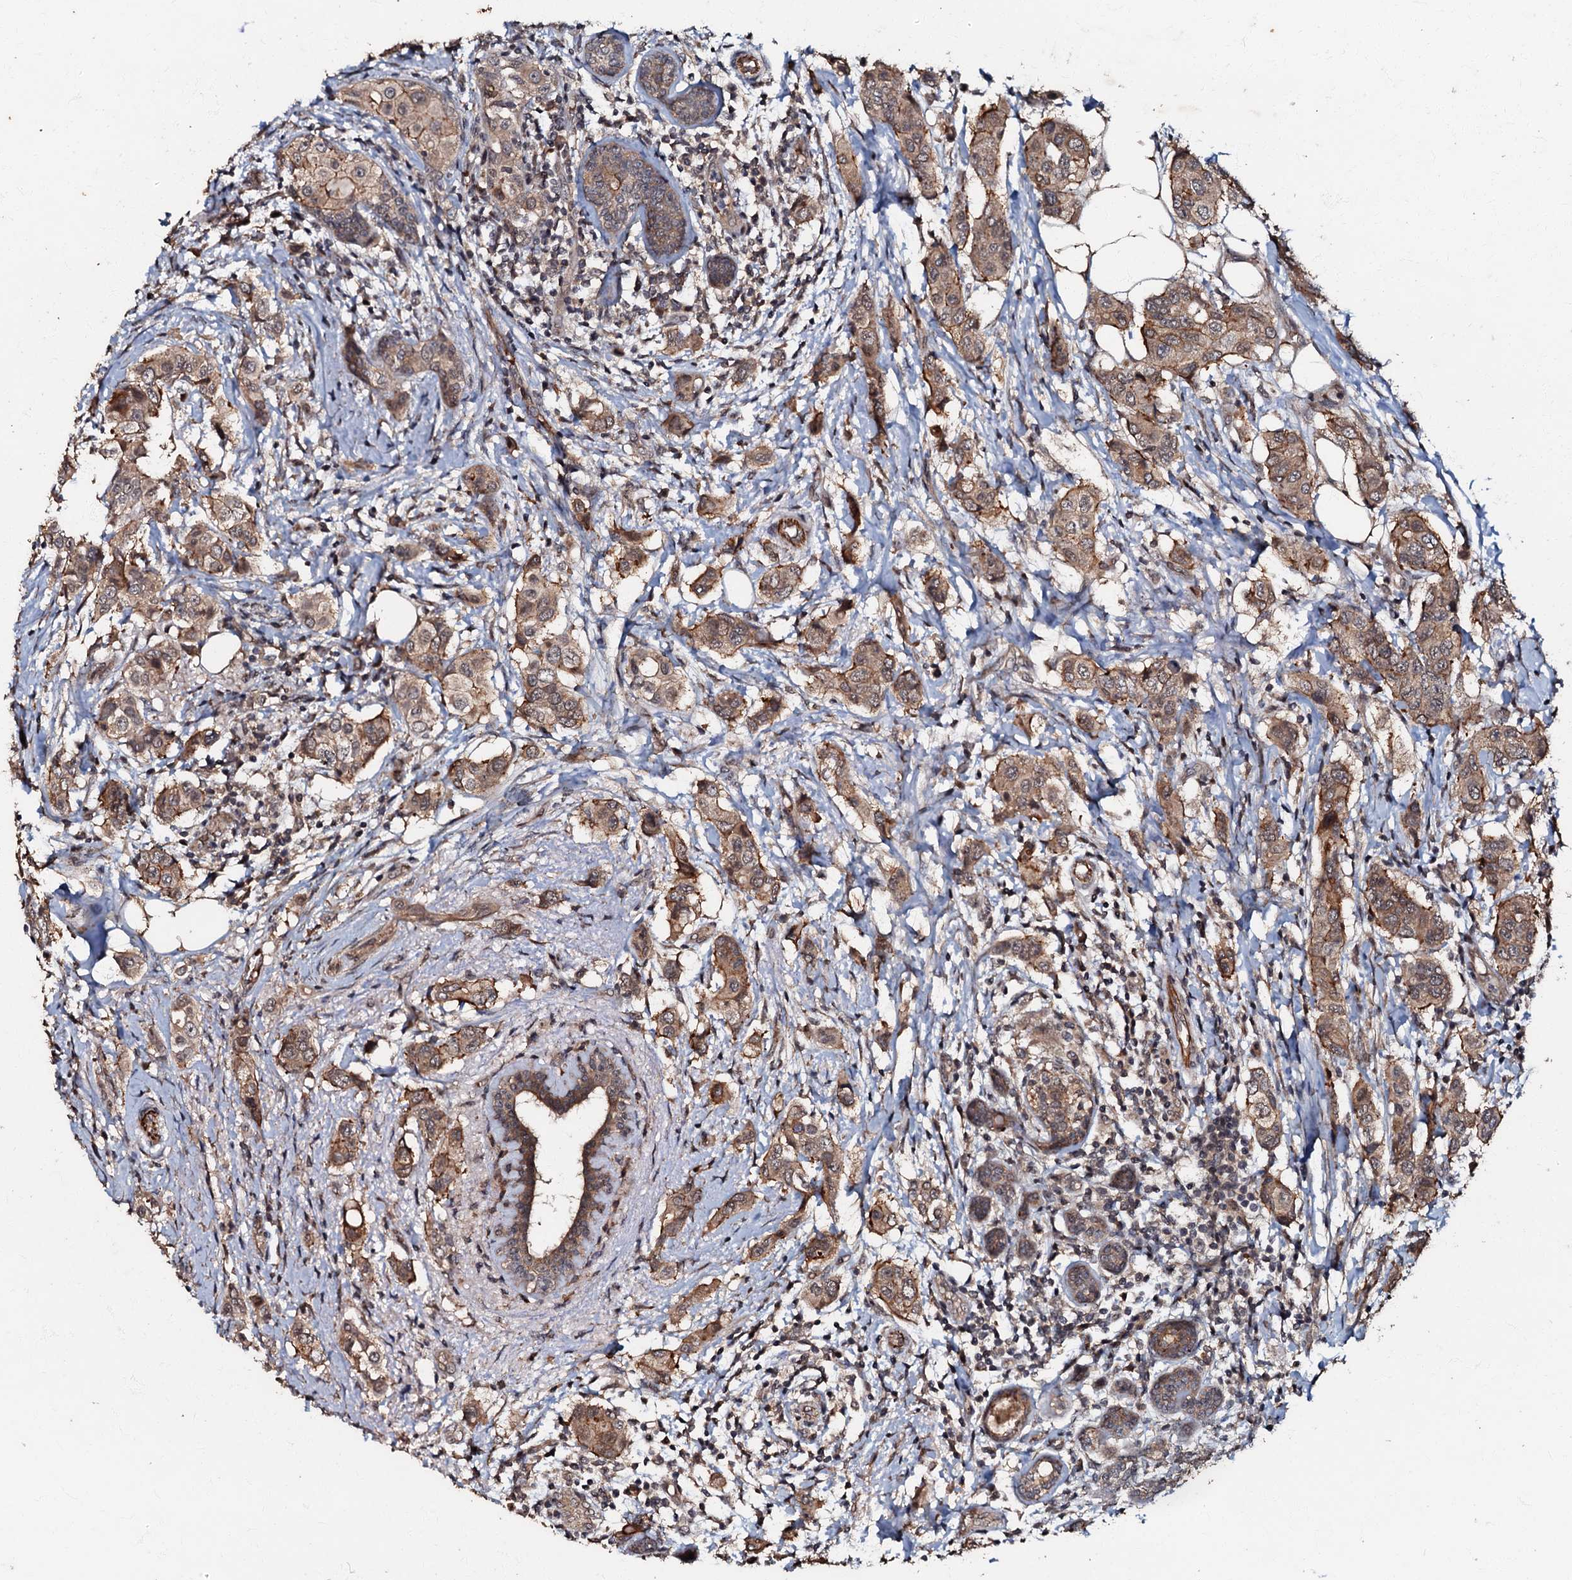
{"staining": {"intensity": "moderate", "quantity": ">75%", "location": "cytoplasmic/membranous"}, "tissue": "breast cancer", "cell_type": "Tumor cells", "image_type": "cancer", "snomed": [{"axis": "morphology", "description": "Lobular carcinoma"}, {"axis": "topography", "description": "Breast"}], "caption": "Protein staining of breast cancer (lobular carcinoma) tissue reveals moderate cytoplasmic/membranous staining in about >75% of tumor cells.", "gene": "MANSC4", "patient": {"sex": "female", "age": 51}}